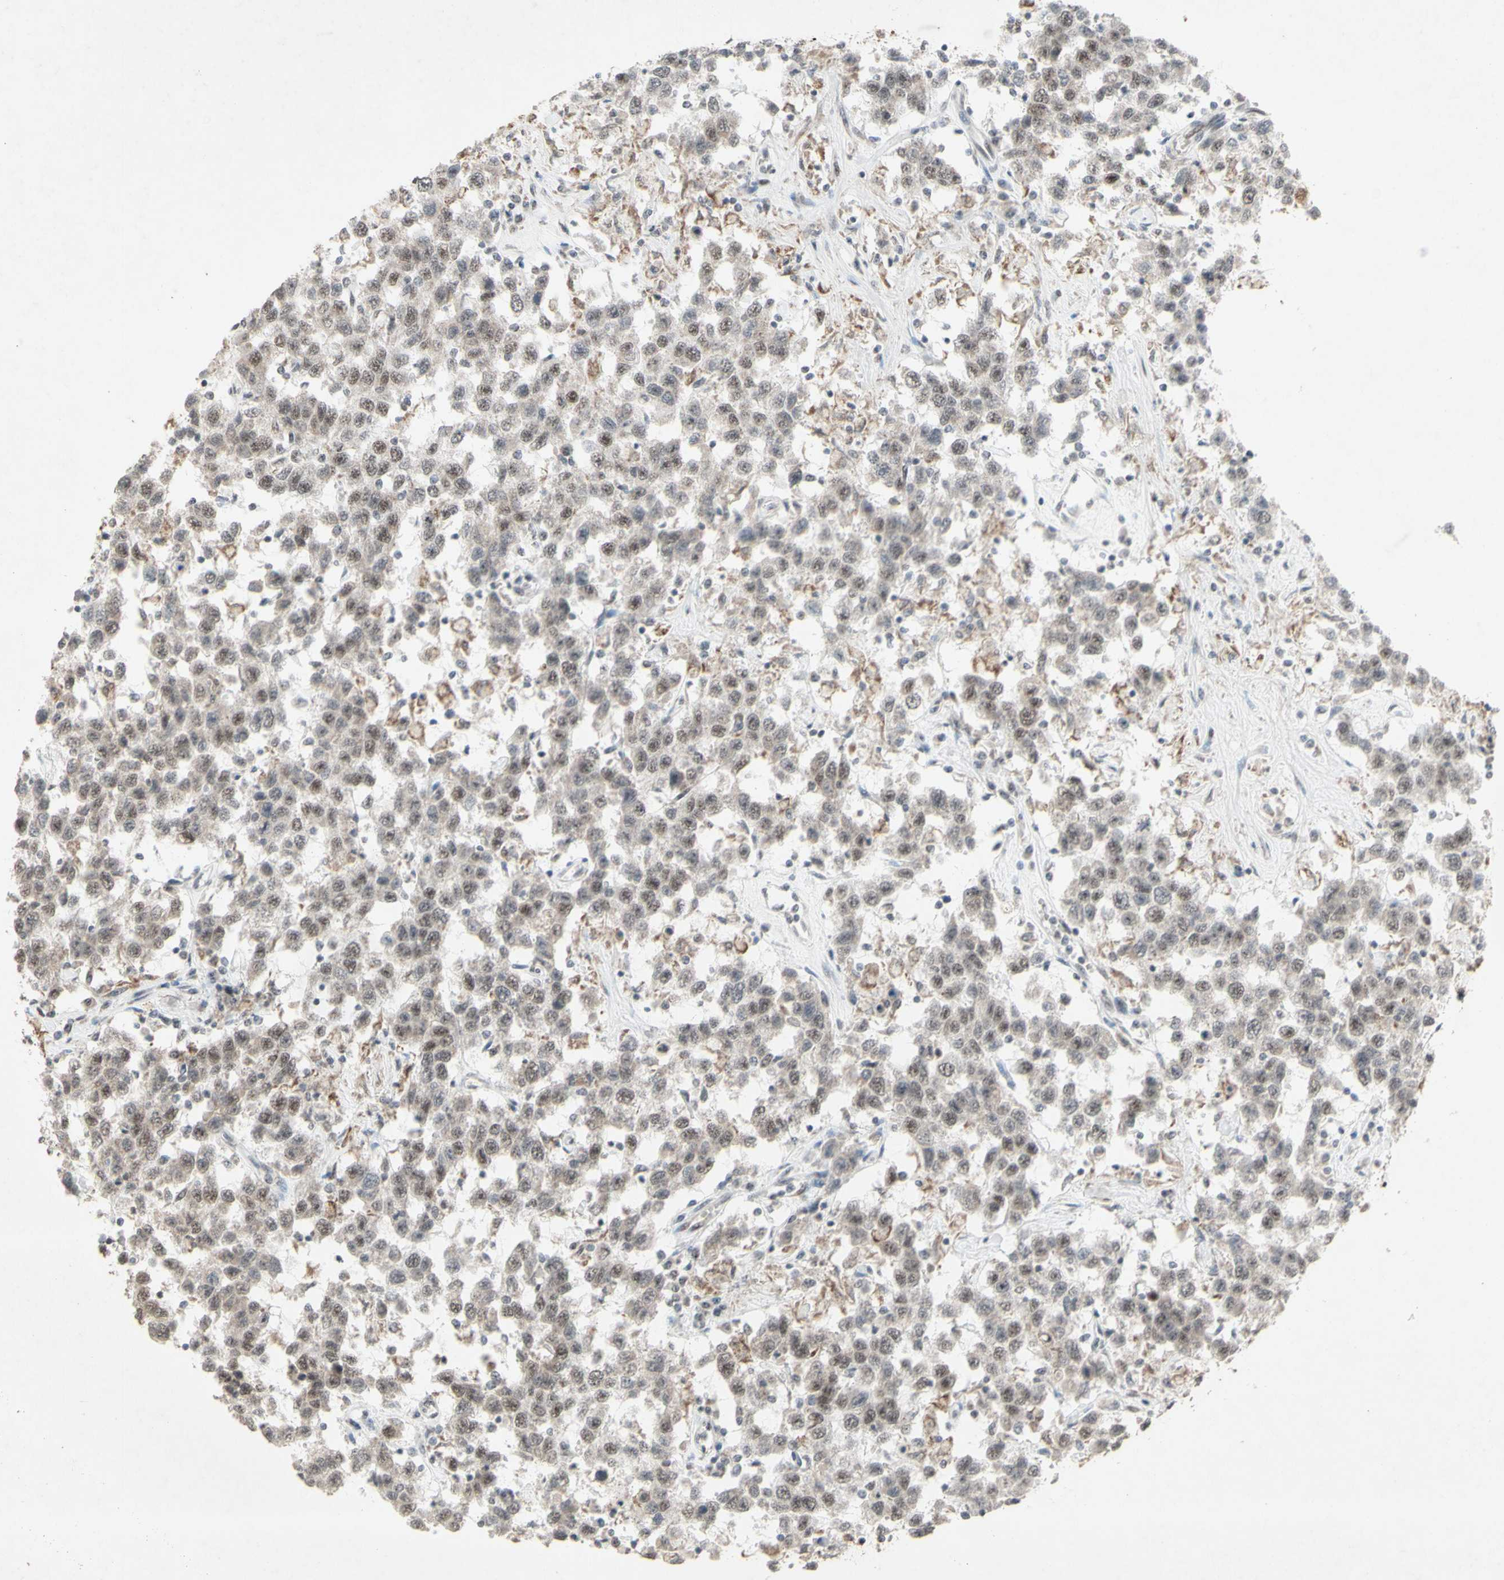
{"staining": {"intensity": "moderate", "quantity": ">75%", "location": "nuclear"}, "tissue": "testis cancer", "cell_type": "Tumor cells", "image_type": "cancer", "snomed": [{"axis": "morphology", "description": "Seminoma, NOS"}, {"axis": "topography", "description": "Testis"}], "caption": "A photomicrograph showing moderate nuclear positivity in about >75% of tumor cells in seminoma (testis), as visualized by brown immunohistochemical staining.", "gene": "CENPB", "patient": {"sex": "male", "age": 41}}